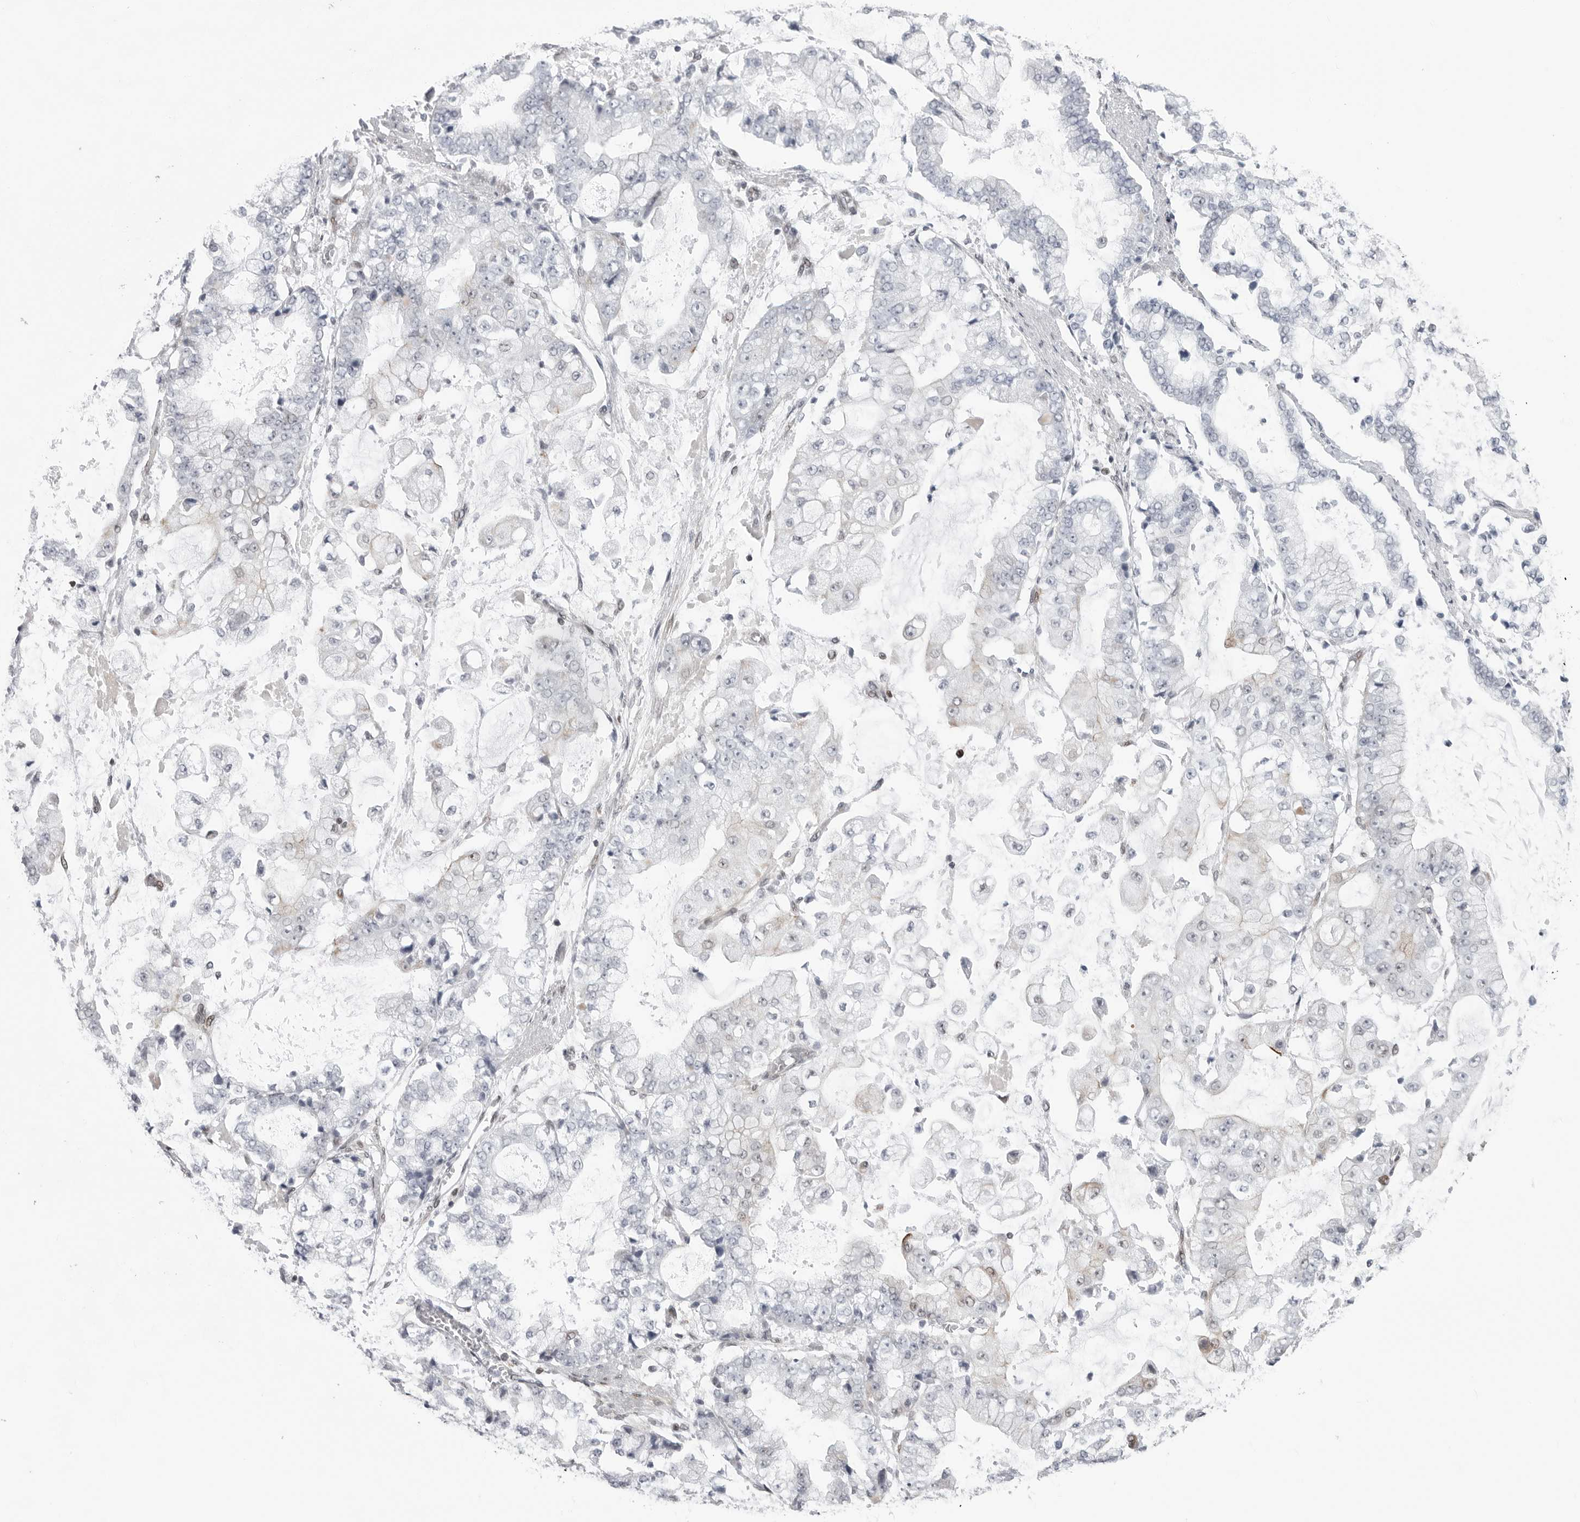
{"staining": {"intensity": "negative", "quantity": "none", "location": "none"}, "tissue": "stomach cancer", "cell_type": "Tumor cells", "image_type": "cancer", "snomed": [{"axis": "morphology", "description": "Adenocarcinoma, NOS"}, {"axis": "topography", "description": "Stomach"}], "caption": "Immunohistochemistry of stomach cancer displays no positivity in tumor cells.", "gene": "FAM135B", "patient": {"sex": "male", "age": 76}}